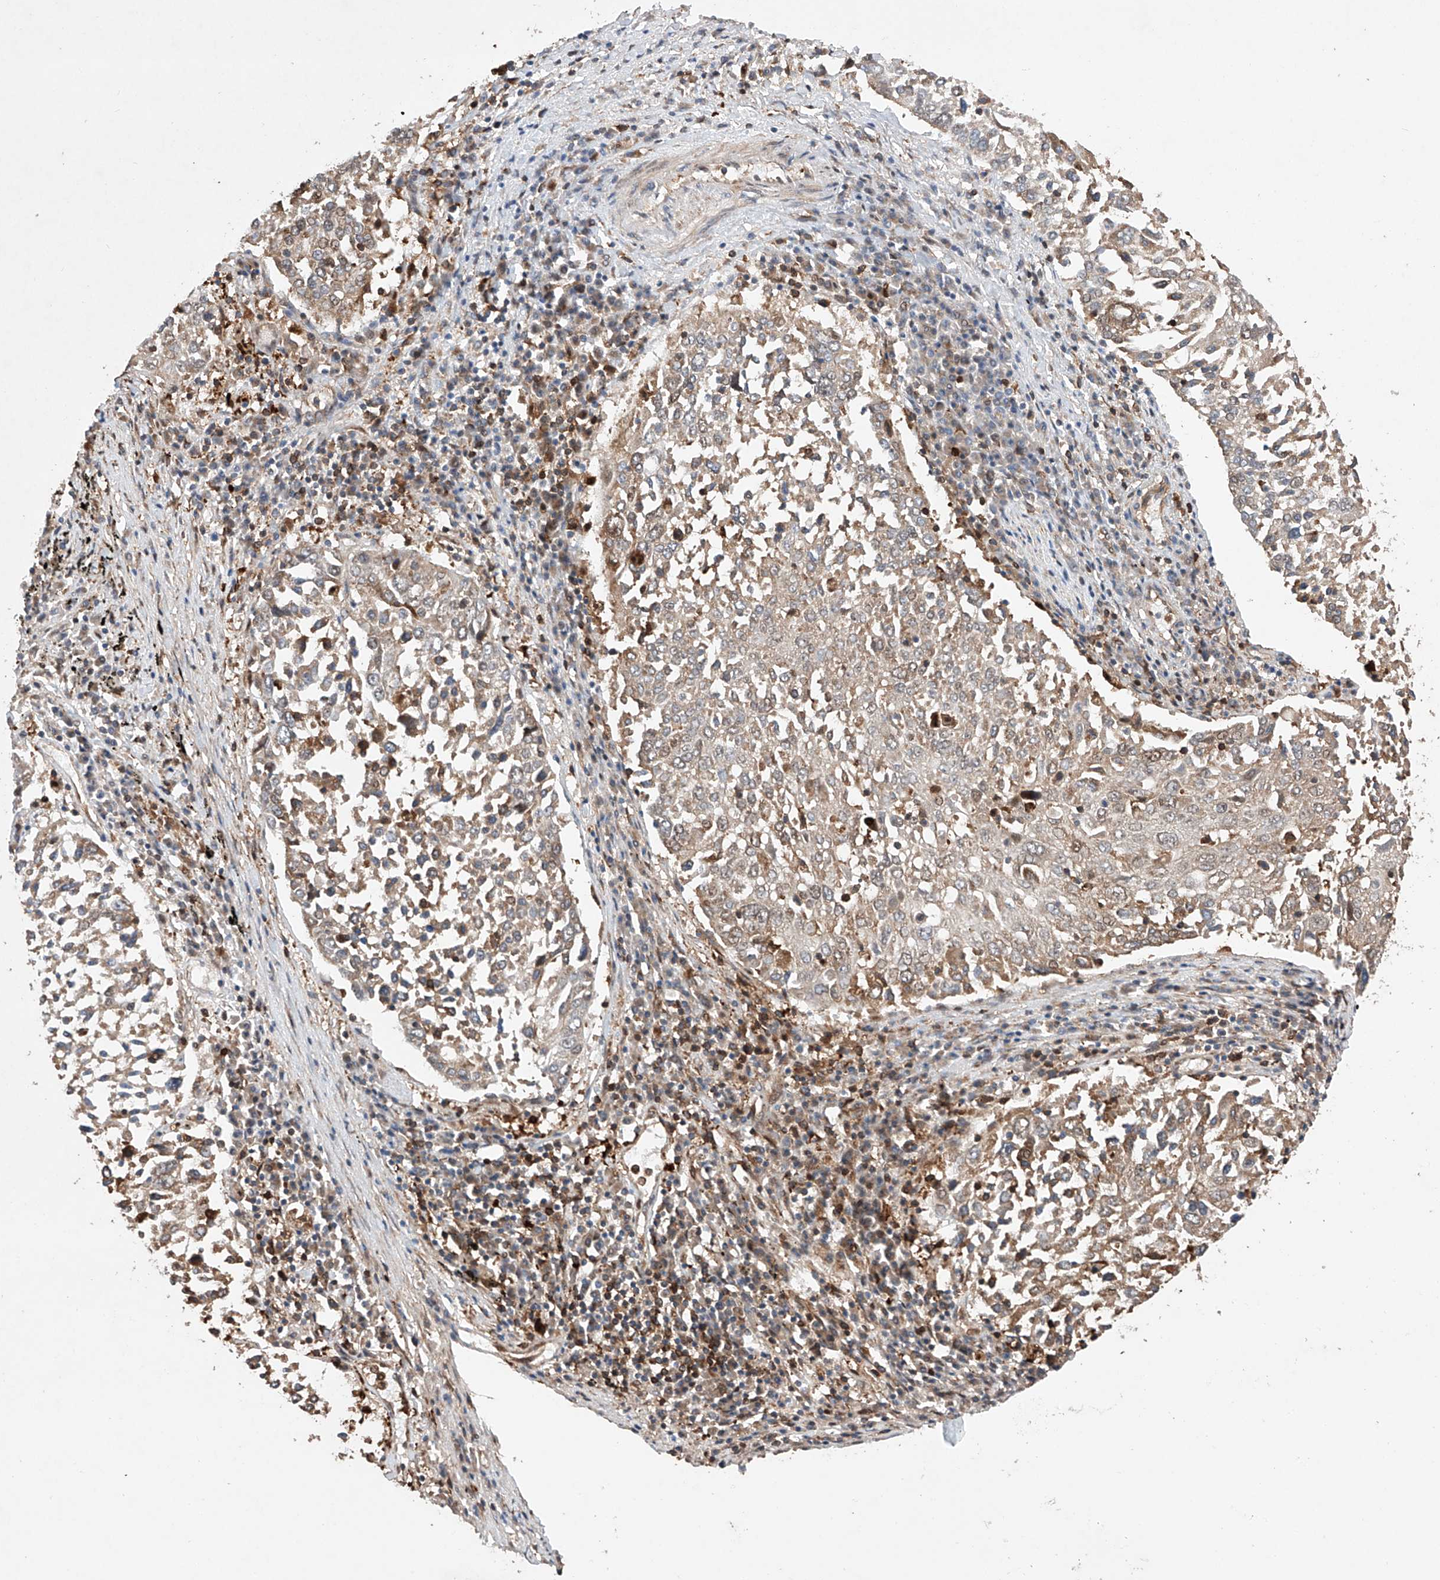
{"staining": {"intensity": "weak", "quantity": ">75%", "location": "cytoplasmic/membranous"}, "tissue": "lung cancer", "cell_type": "Tumor cells", "image_type": "cancer", "snomed": [{"axis": "morphology", "description": "Squamous cell carcinoma, NOS"}, {"axis": "topography", "description": "Lung"}], "caption": "Tumor cells show low levels of weak cytoplasmic/membranous expression in approximately >75% of cells in lung cancer.", "gene": "TIMM23", "patient": {"sex": "male", "age": 65}}